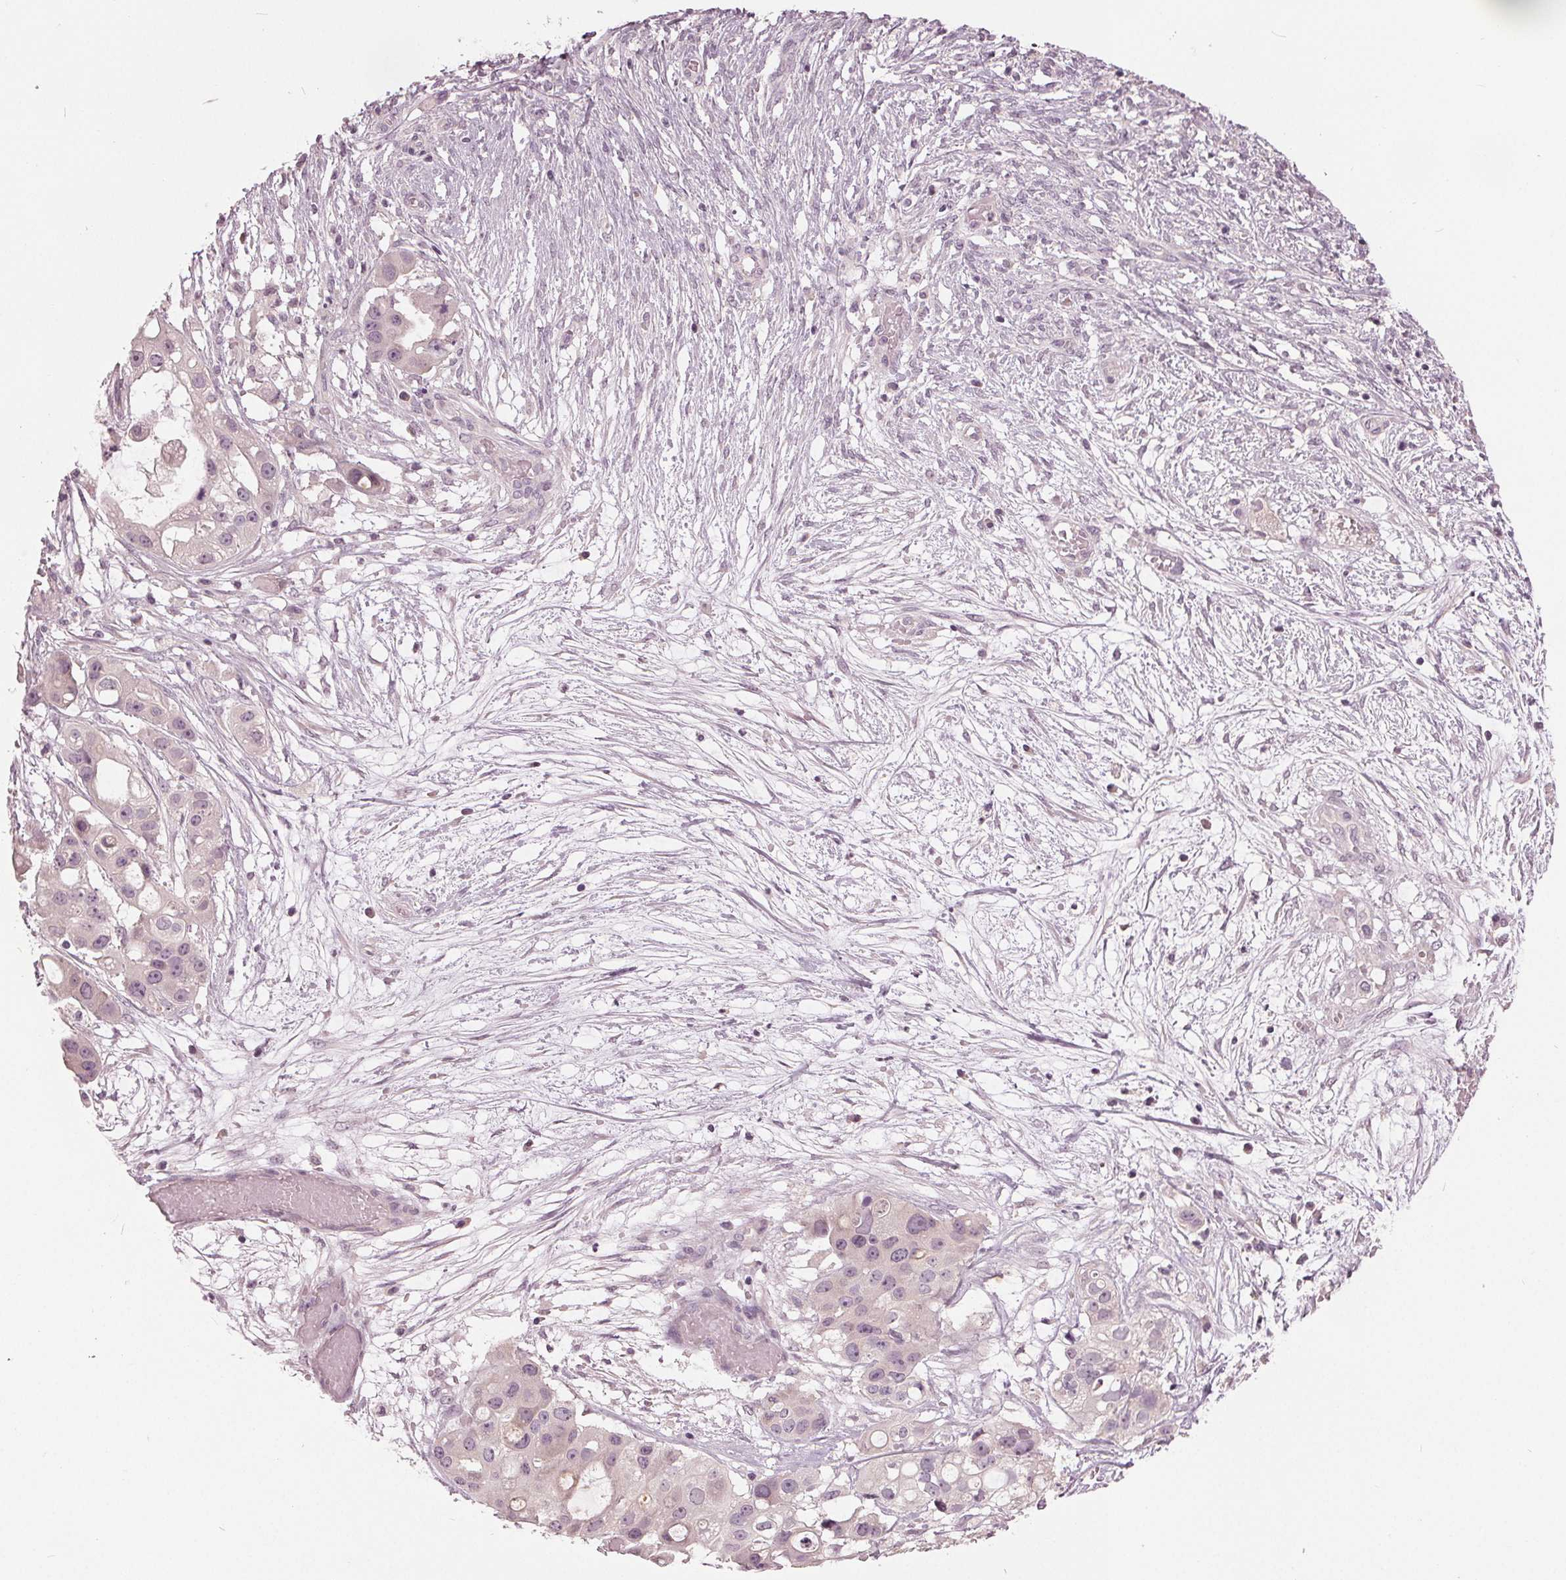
{"staining": {"intensity": "negative", "quantity": "none", "location": "none"}, "tissue": "ovarian cancer", "cell_type": "Tumor cells", "image_type": "cancer", "snomed": [{"axis": "morphology", "description": "Cystadenocarcinoma, serous, NOS"}, {"axis": "topography", "description": "Ovary"}], "caption": "There is no significant positivity in tumor cells of ovarian cancer (serous cystadenocarcinoma). (DAB immunohistochemistry (IHC) visualized using brightfield microscopy, high magnification).", "gene": "KLK13", "patient": {"sex": "female", "age": 56}}